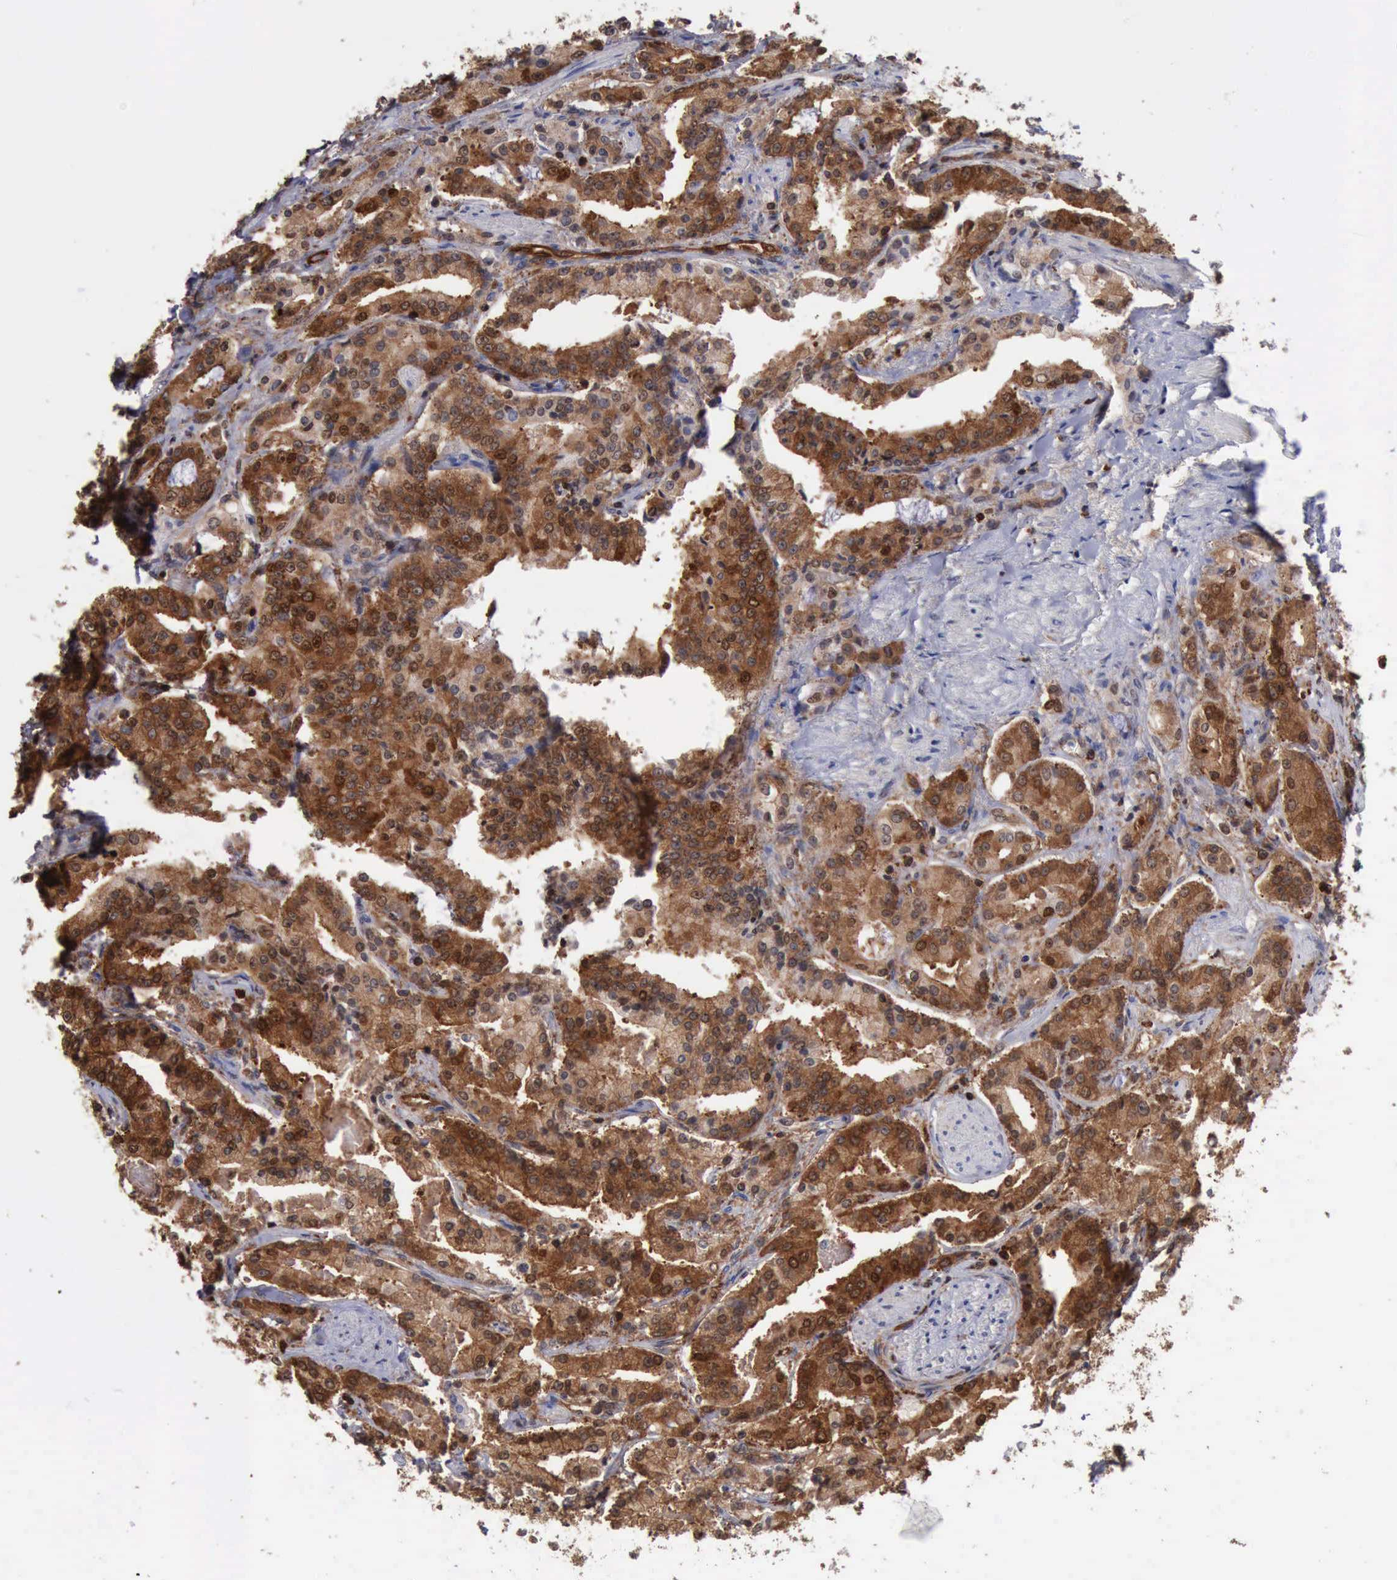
{"staining": {"intensity": "strong", "quantity": ">75%", "location": "cytoplasmic/membranous,nuclear"}, "tissue": "prostate cancer", "cell_type": "Tumor cells", "image_type": "cancer", "snomed": [{"axis": "morphology", "description": "Adenocarcinoma, Medium grade"}, {"axis": "topography", "description": "Prostate"}], "caption": "Strong cytoplasmic/membranous and nuclear protein positivity is present in about >75% of tumor cells in prostate cancer (adenocarcinoma (medium-grade)).", "gene": "PDCD4", "patient": {"sex": "male", "age": 72}}